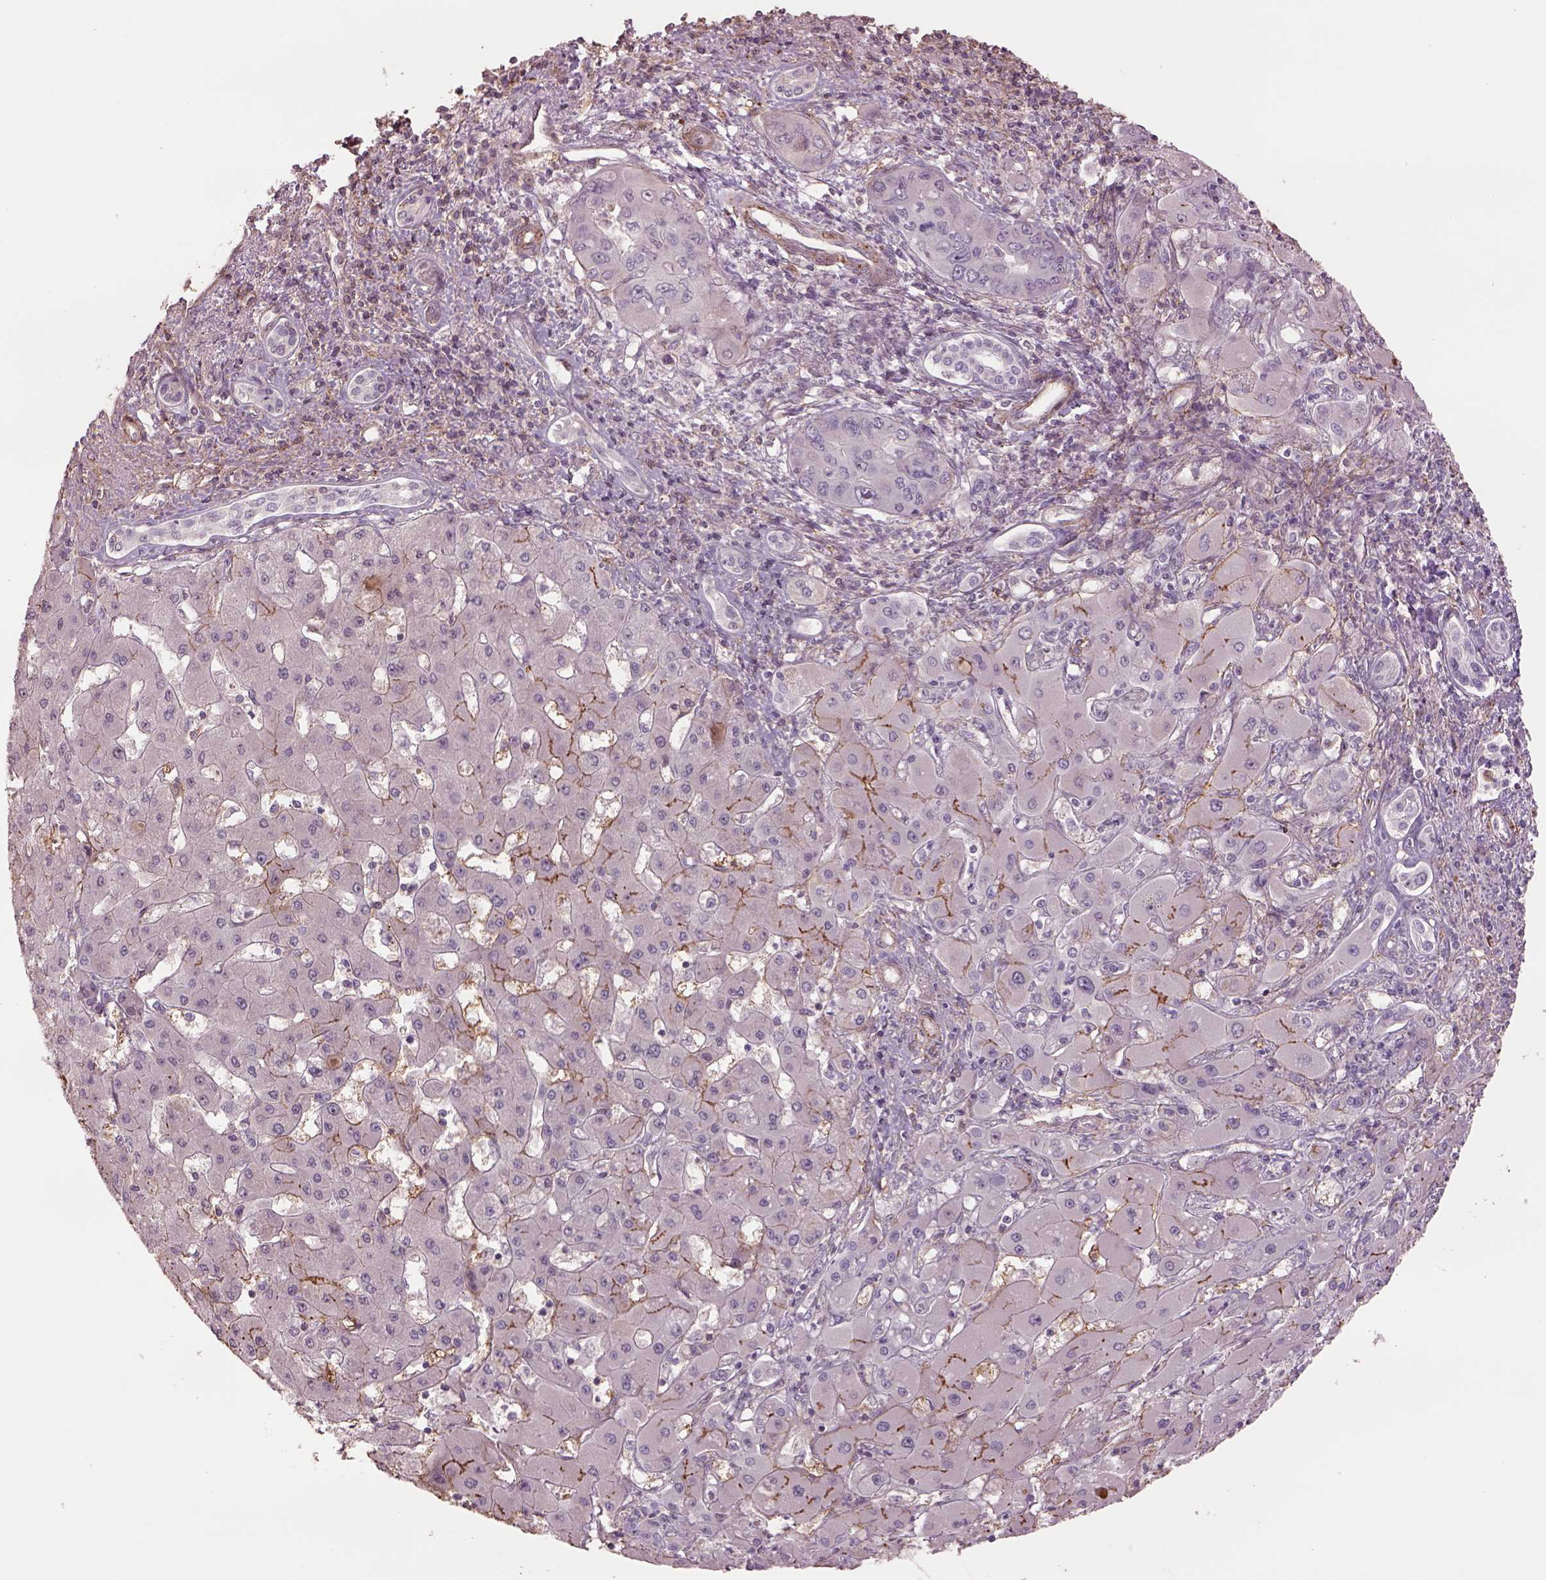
{"staining": {"intensity": "moderate", "quantity": "<25%", "location": "cytoplasmic/membranous"}, "tissue": "liver cancer", "cell_type": "Tumor cells", "image_type": "cancer", "snomed": [{"axis": "morphology", "description": "Cholangiocarcinoma"}, {"axis": "topography", "description": "Liver"}], "caption": "The immunohistochemical stain highlights moderate cytoplasmic/membranous expression in tumor cells of liver cancer tissue.", "gene": "LIN7A", "patient": {"sex": "male", "age": 67}}